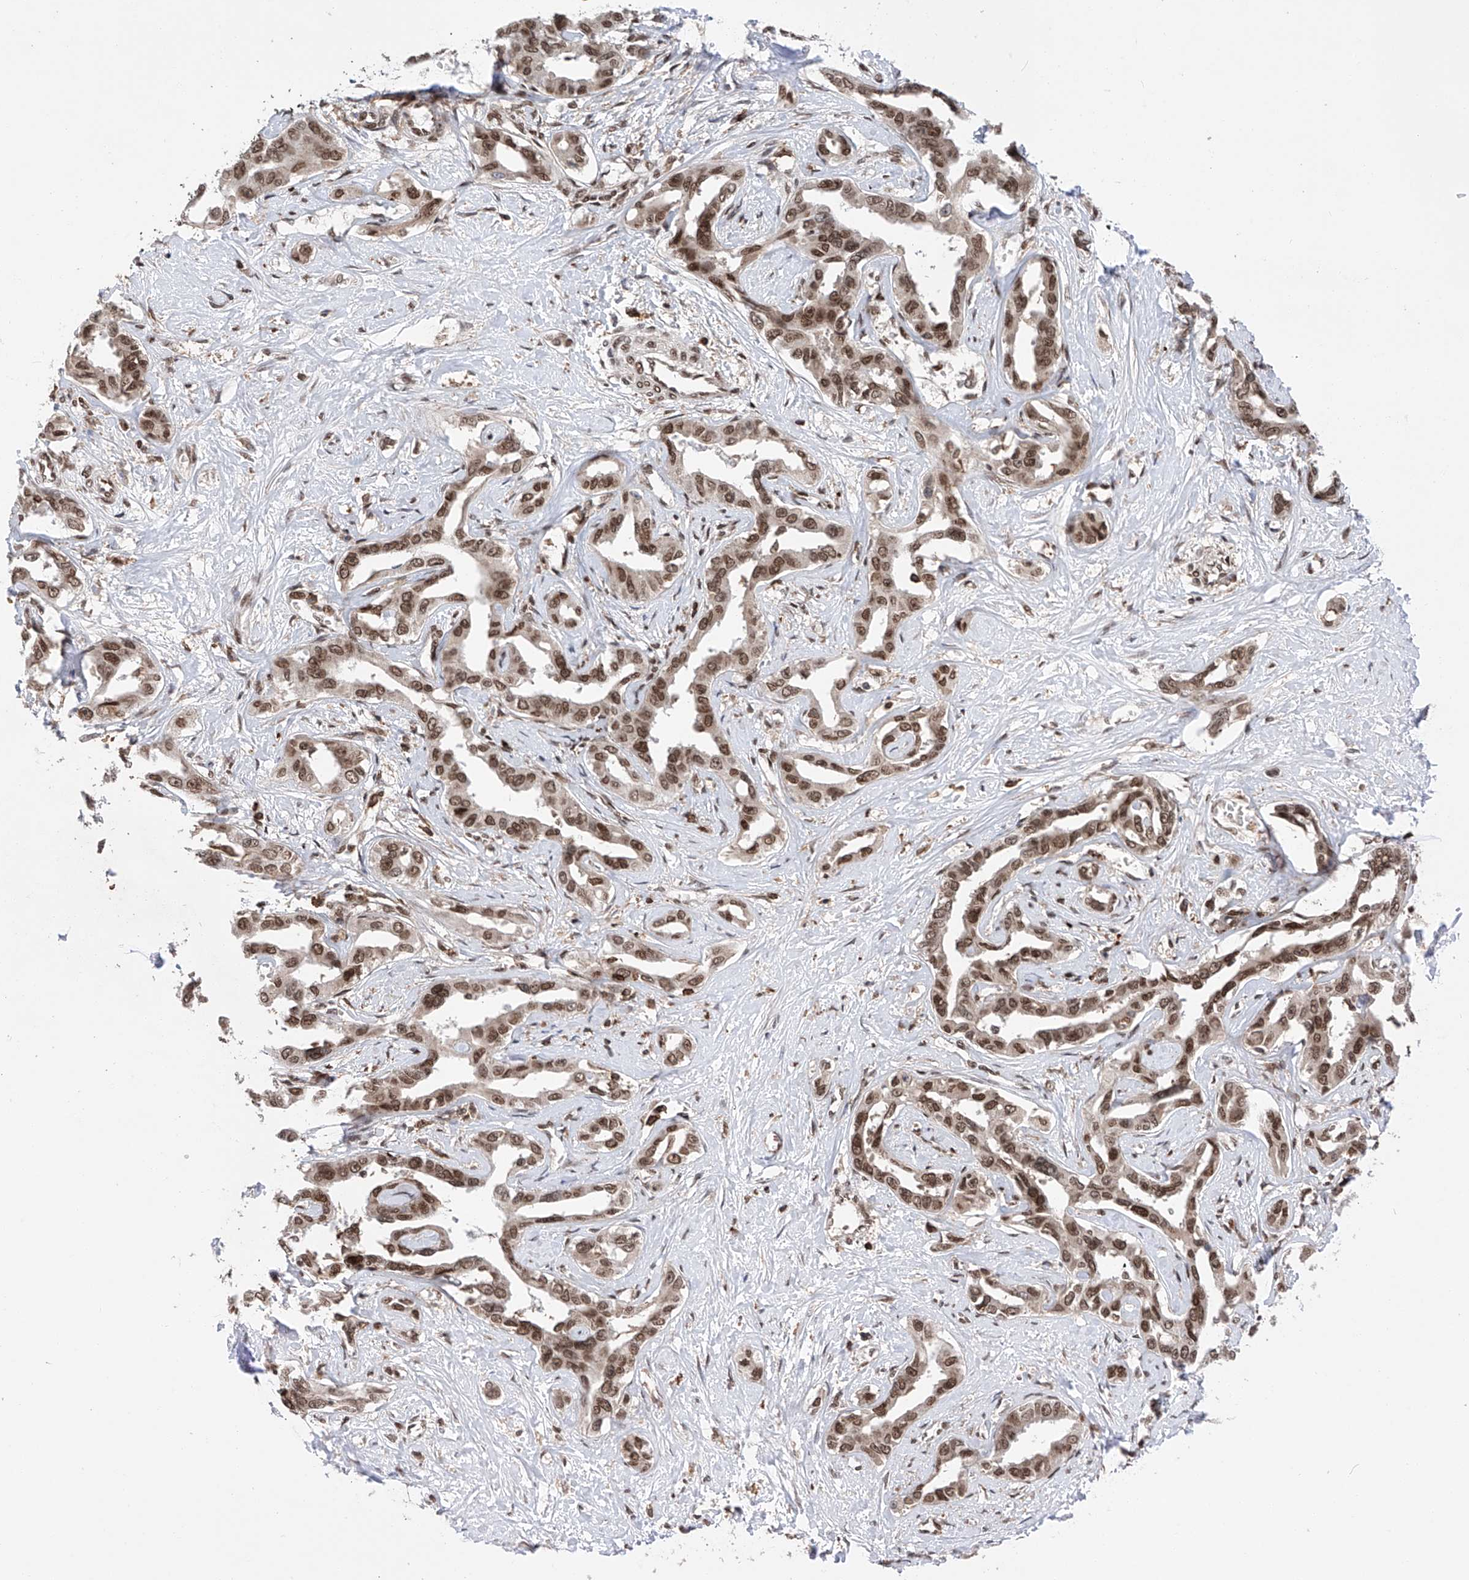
{"staining": {"intensity": "moderate", "quantity": ">75%", "location": "nuclear"}, "tissue": "liver cancer", "cell_type": "Tumor cells", "image_type": "cancer", "snomed": [{"axis": "morphology", "description": "Cholangiocarcinoma"}, {"axis": "topography", "description": "Liver"}], "caption": "IHC of human liver cancer shows medium levels of moderate nuclear staining in about >75% of tumor cells.", "gene": "ZNF280D", "patient": {"sex": "male", "age": 59}}